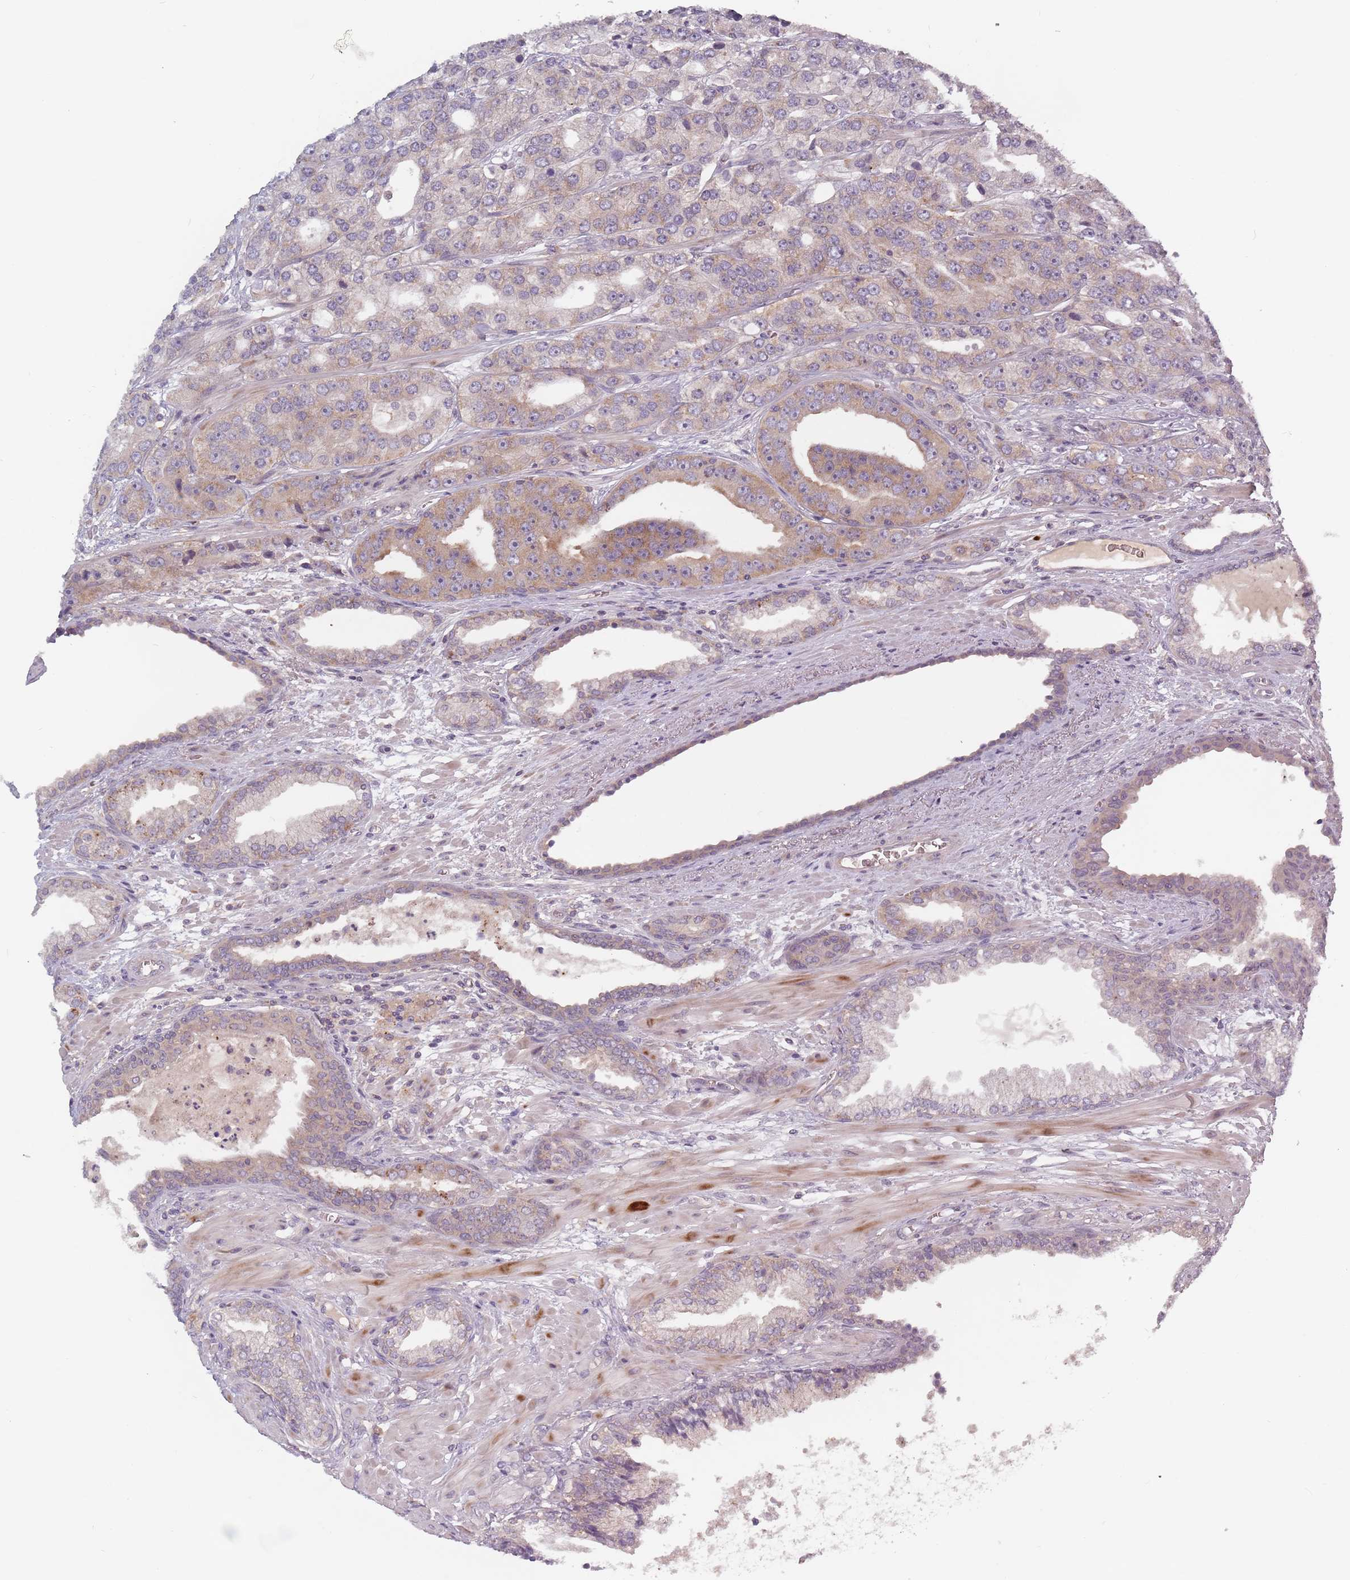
{"staining": {"intensity": "moderate", "quantity": "<25%", "location": "cytoplasmic/membranous"}, "tissue": "prostate cancer", "cell_type": "Tumor cells", "image_type": "cancer", "snomed": [{"axis": "morphology", "description": "Adenocarcinoma, High grade"}, {"axis": "topography", "description": "Prostate"}], "caption": "This histopathology image displays prostate cancer stained with IHC to label a protein in brown. The cytoplasmic/membranous of tumor cells show moderate positivity for the protein. Nuclei are counter-stained blue.", "gene": "ASB13", "patient": {"sex": "male", "age": 71}}